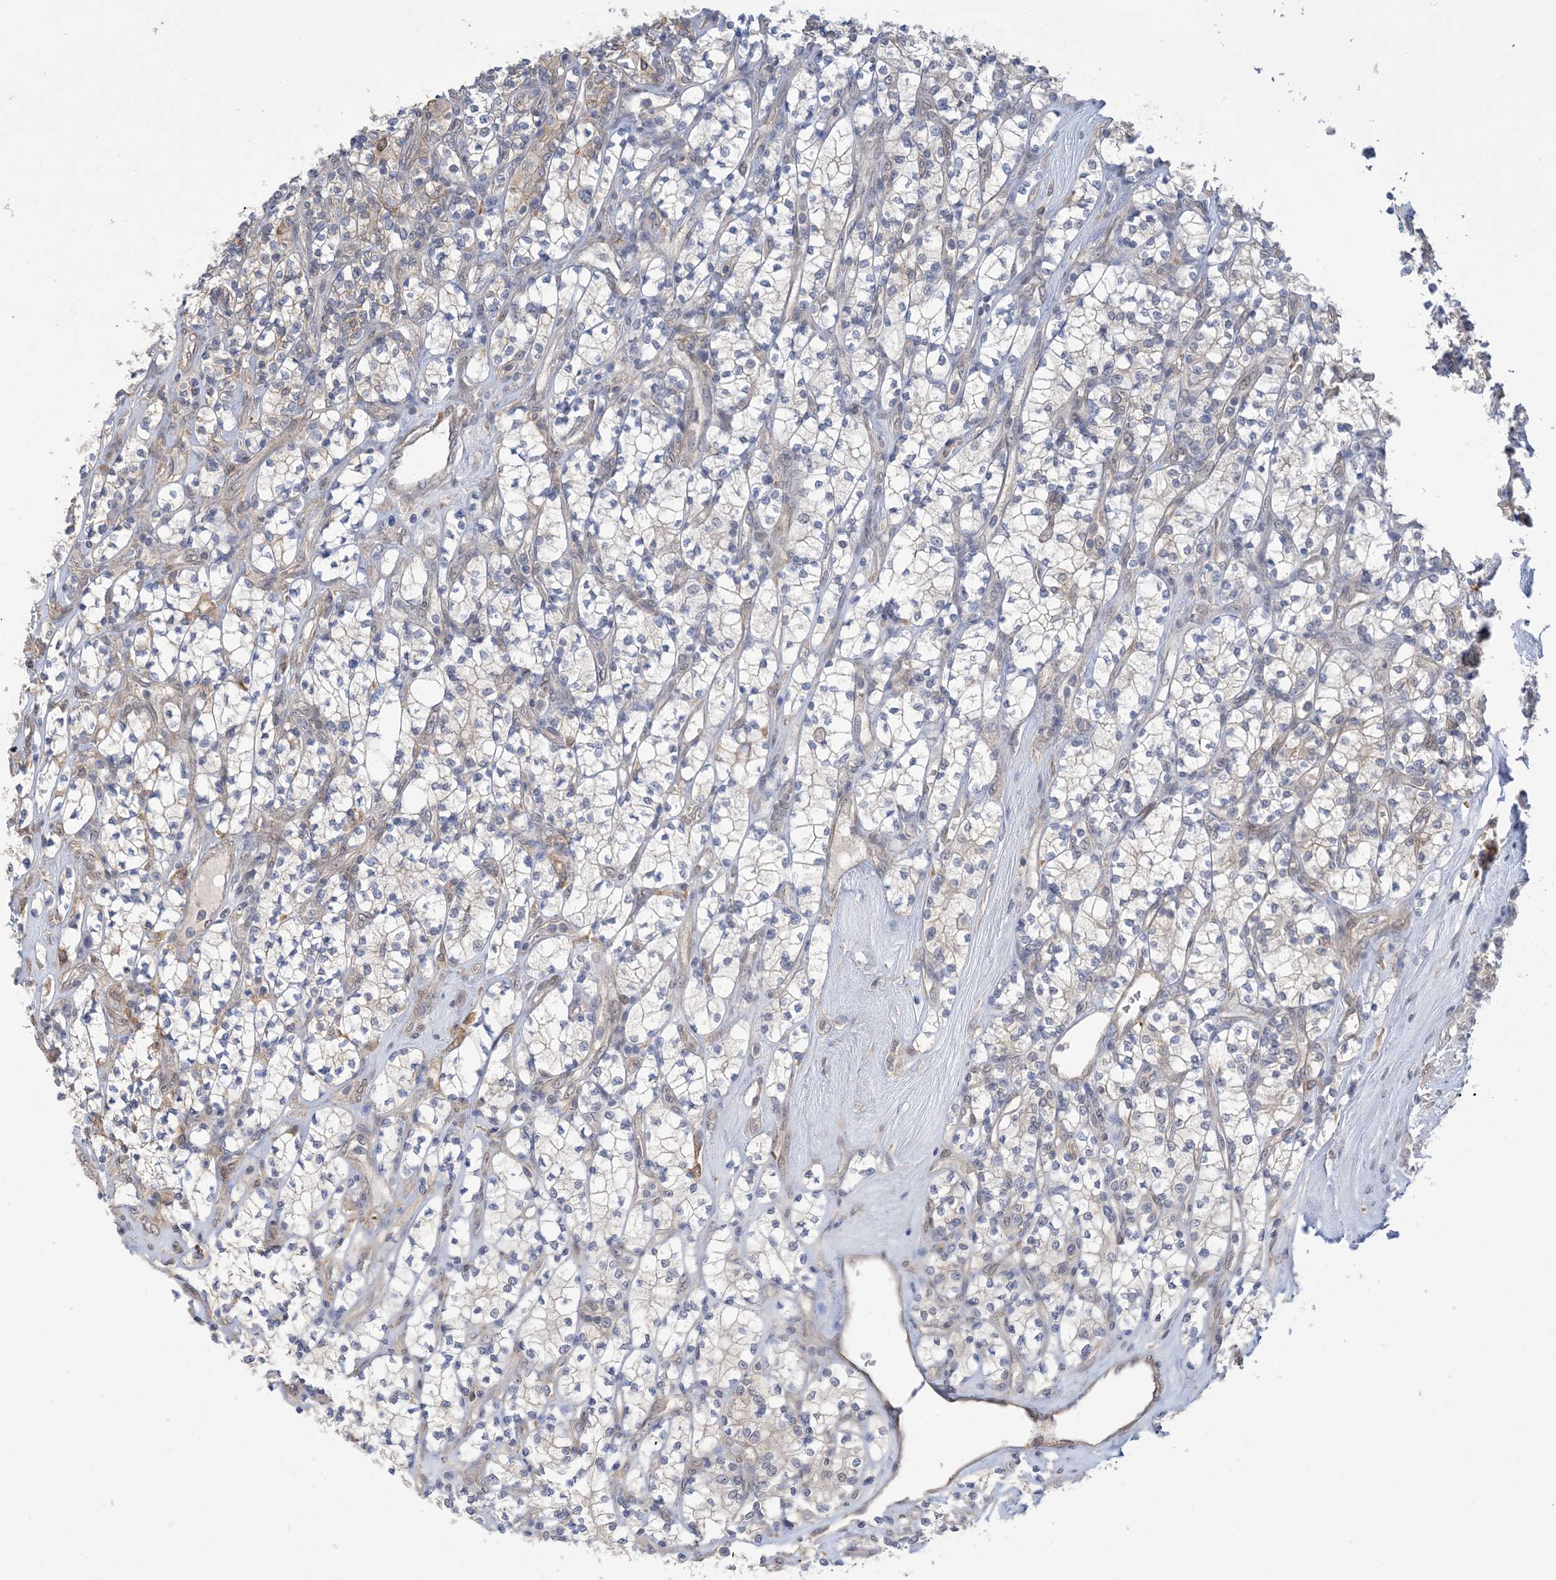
{"staining": {"intensity": "negative", "quantity": "none", "location": "none"}, "tissue": "renal cancer", "cell_type": "Tumor cells", "image_type": "cancer", "snomed": [{"axis": "morphology", "description": "Adenocarcinoma, NOS"}, {"axis": "topography", "description": "Kidney"}], "caption": "Tumor cells are negative for brown protein staining in renal adenocarcinoma.", "gene": "ZNF8", "patient": {"sex": "male", "age": 77}}